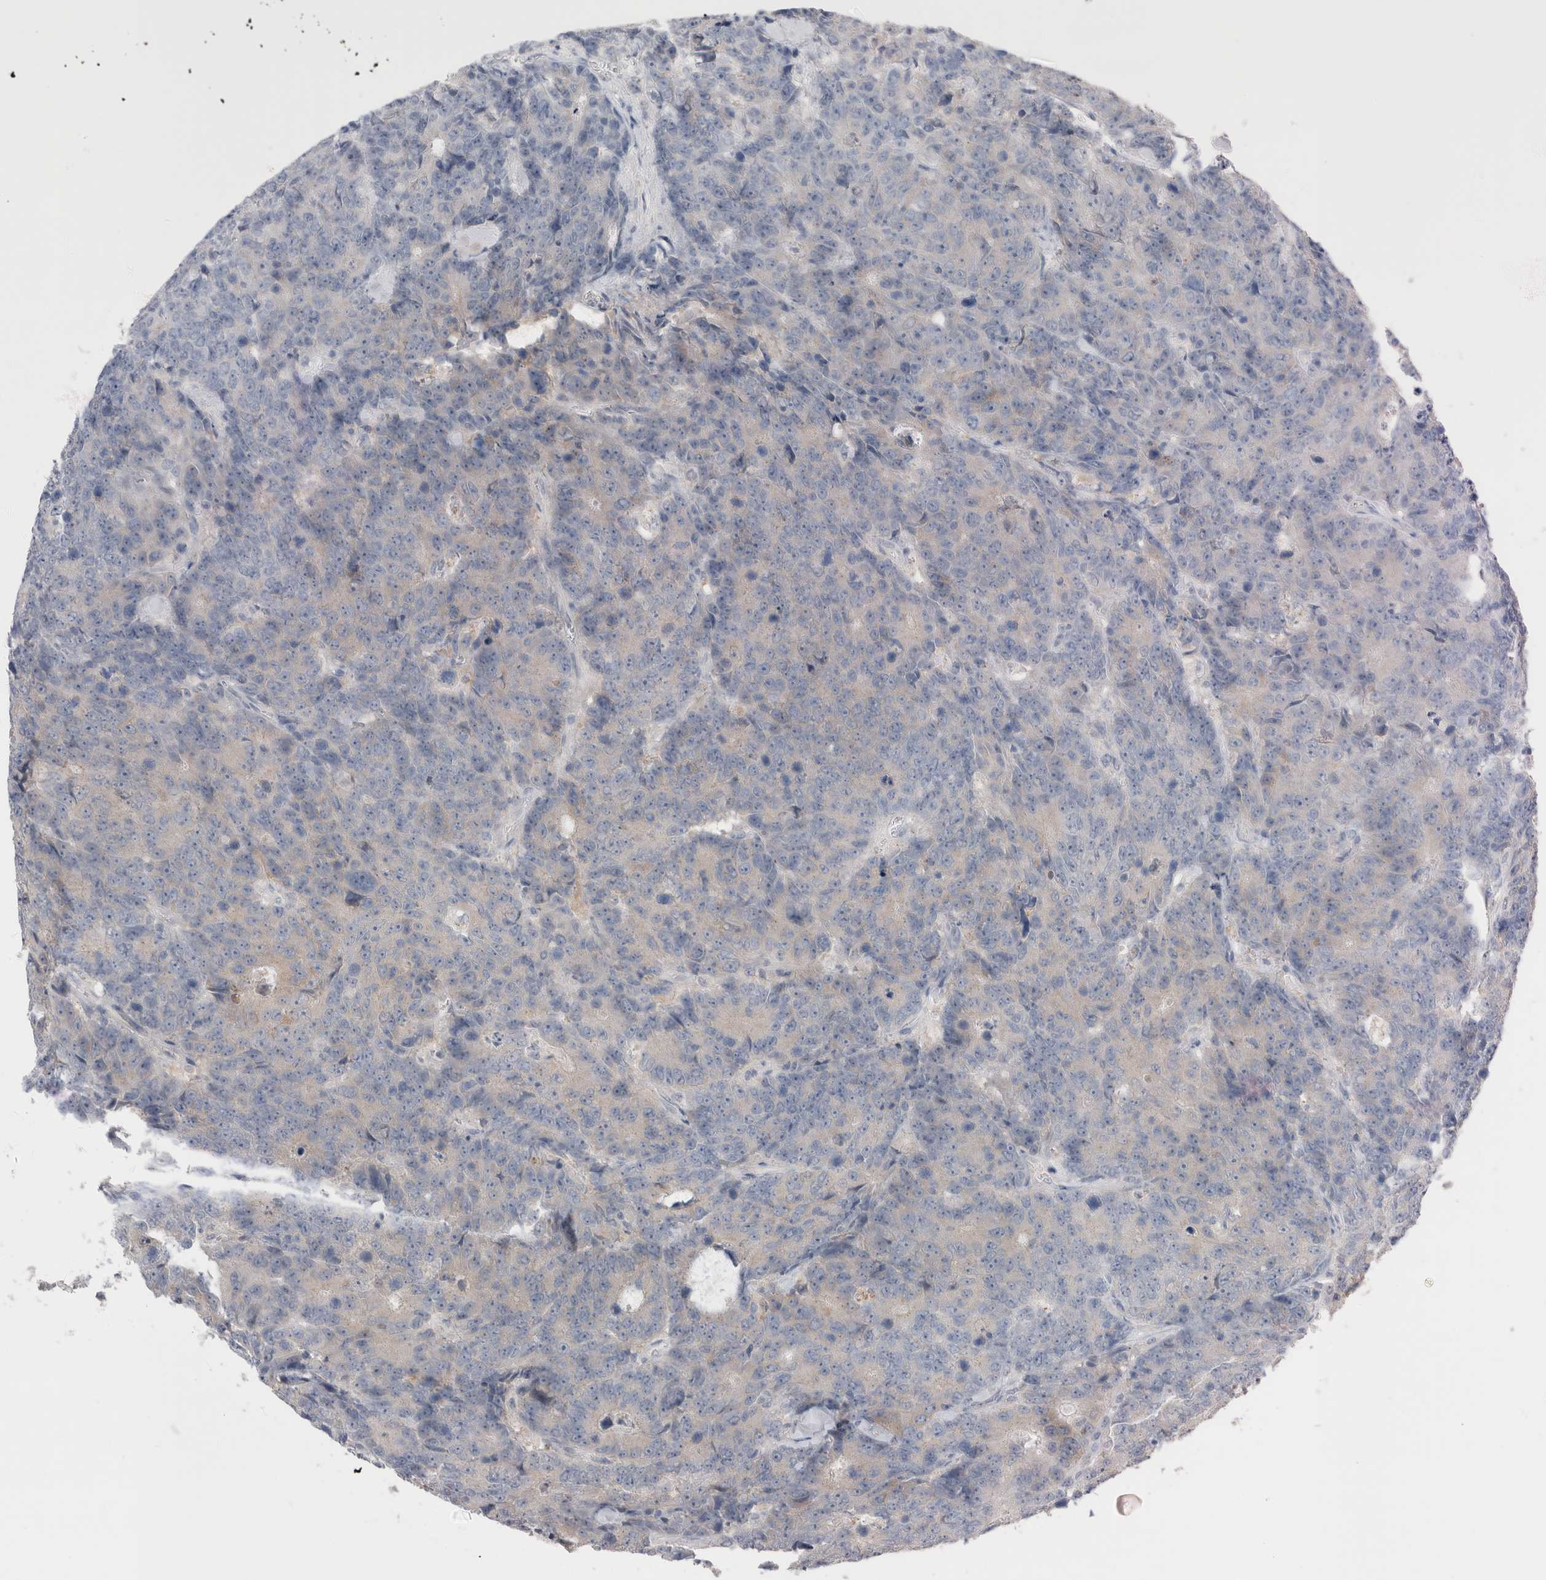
{"staining": {"intensity": "weak", "quantity": "<25%", "location": "cytoplasmic/membranous"}, "tissue": "colorectal cancer", "cell_type": "Tumor cells", "image_type": "cancer", "snomed": [{"axis": "morphology", "description": "Adenocarcinoma, NOS"}, {"axis": "topography", "description": "Colon"}], "caption": "Immunohistochemistry of human adenocarcinoma (colorectal) shows no staining in tumor cells.", "gene": "SLC29A1", "patient": {"sex": "female", "age": 86}}